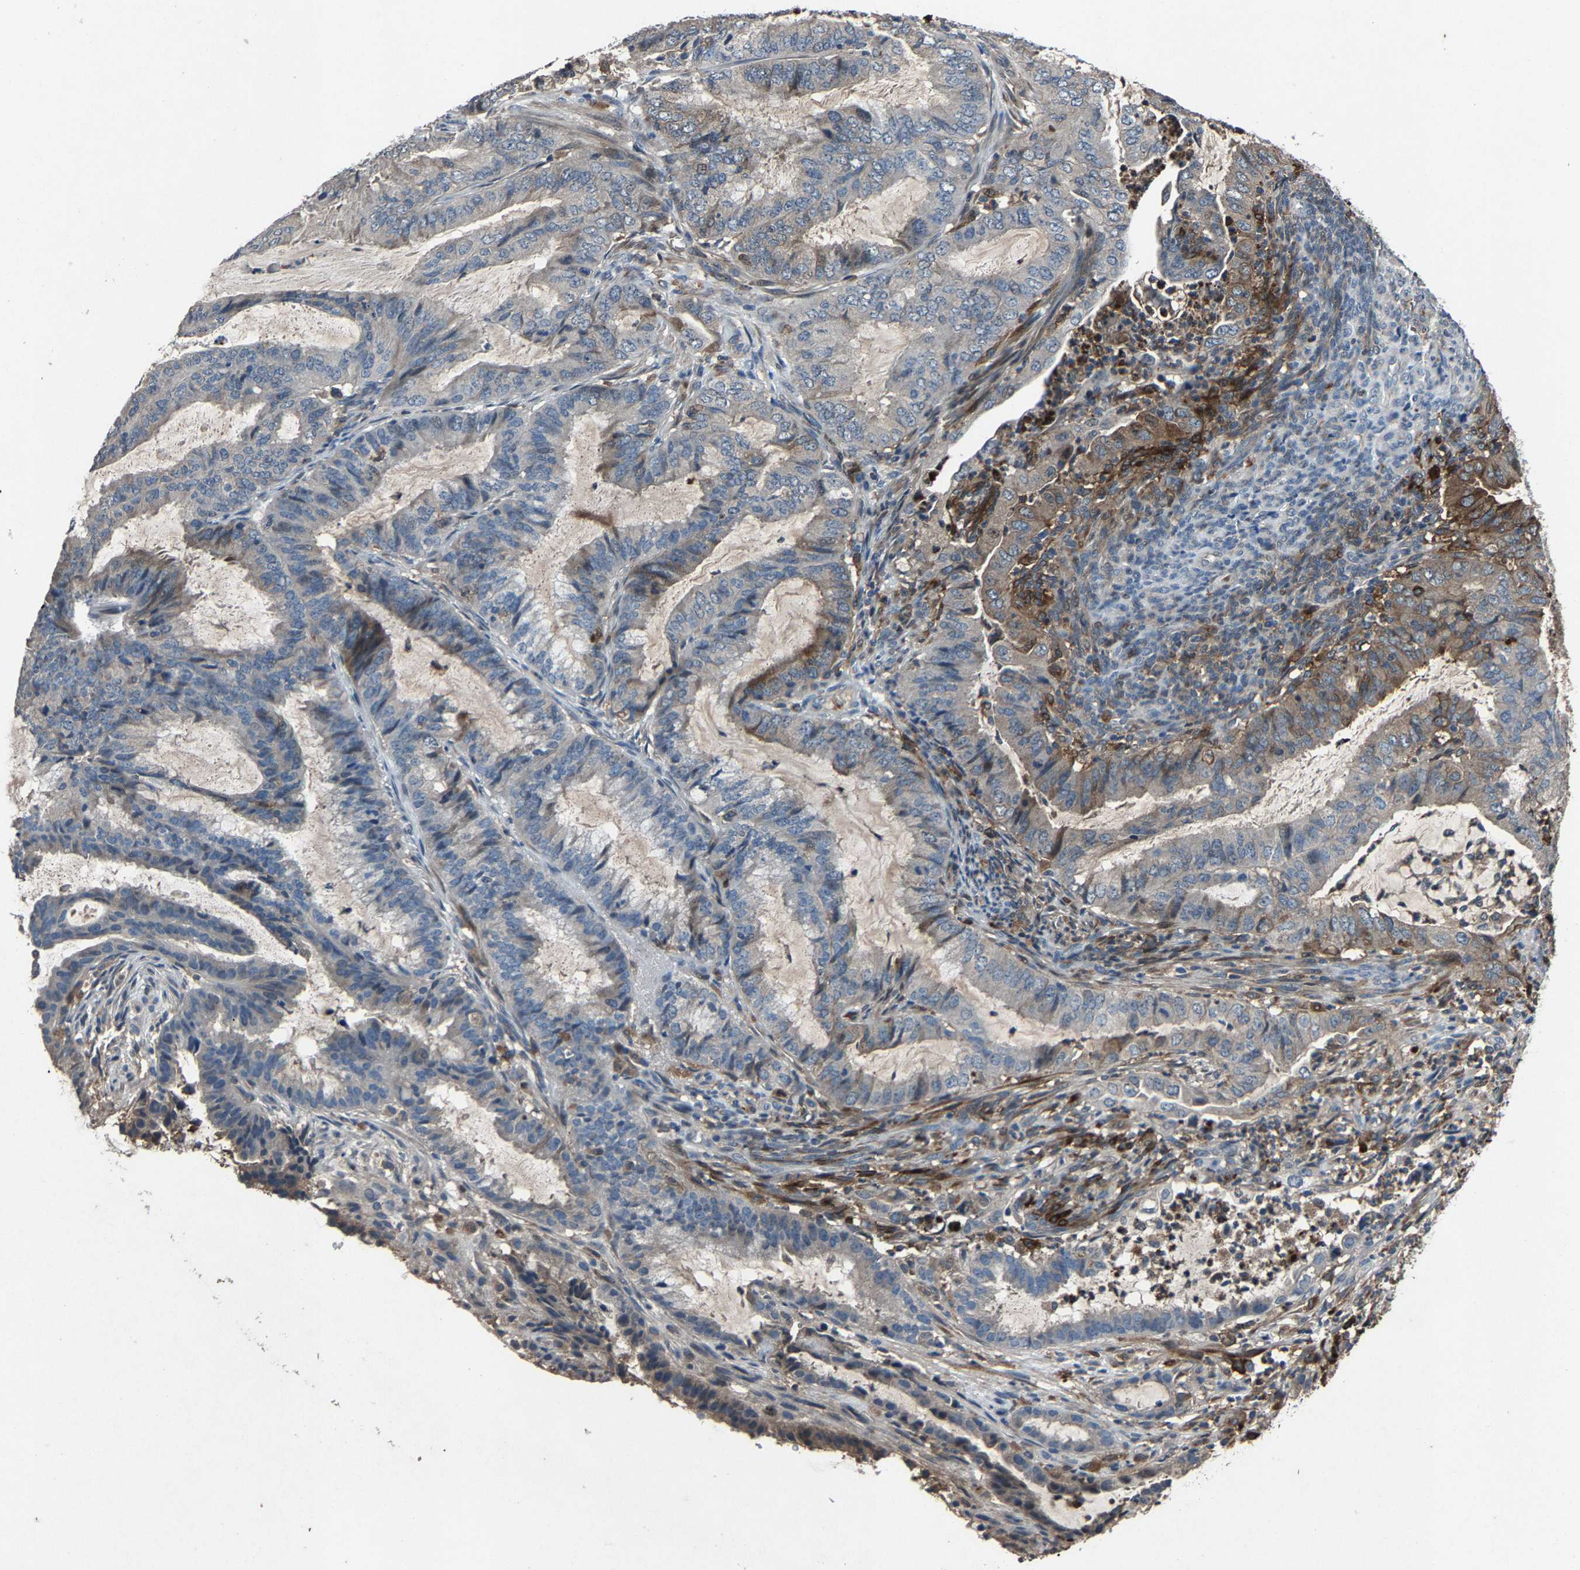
{"staining": {"intensity": "moderate", "quantity": "<25%", "location": "cytoplasmic/membranous"}, "tissue": "endometrial cancer", "cell_type": "Tumor cells", "image_type": "cancer", "snomed": [{"axis": "morphology", "description": "Adenocarcinoma, NOS"}, {"axis": "topography", "description": "Endometrium"}], "caption": "Immunohistochemical staining of adenocarcinoma (endometrial) displays low levels of moderate cytoplasmic/membranous protein positivity in about <25% of tumor cells.", "gene": "PCNX2", "patient": {"sex": "female", "age": 51}}